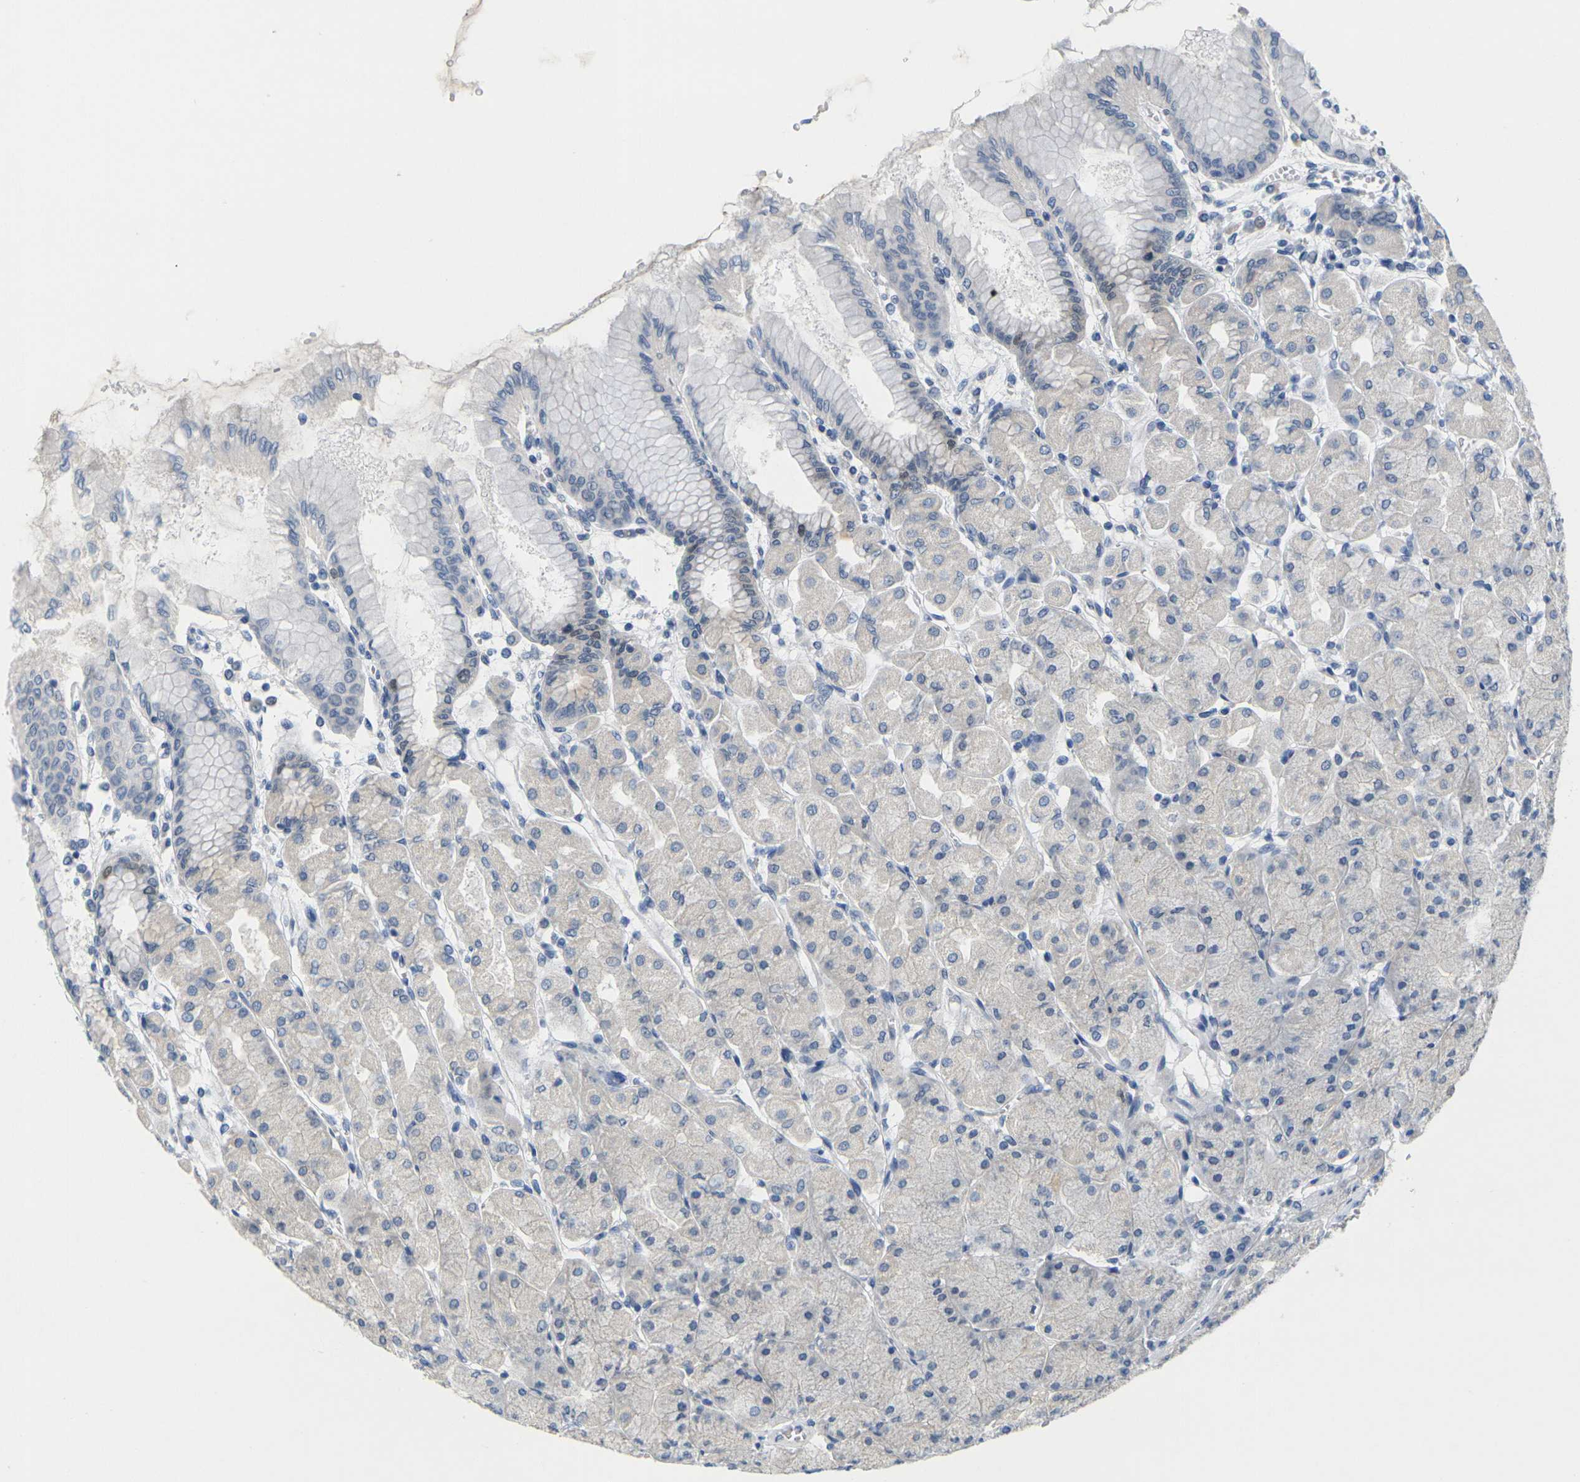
{"staining": {"intensity": "weak", "quantity": "<25%", "location": "cytoplasmic/membranous"}, "tissue": "stomach", "cell_type": "Glandular cells", "image_type": "normal", "snomed": [{"axis": "morphology", "description": "Normal tissue, NOS"}, {"axis": "topography", "description": "Stomach, upper"}], "caption": "This is an immunohistochemistry photomicrograph of unremarkable human stomach. There is no expression in glandular cells.", "gene": "CDK2", "patient": {"sex": "female", "age": 56}}